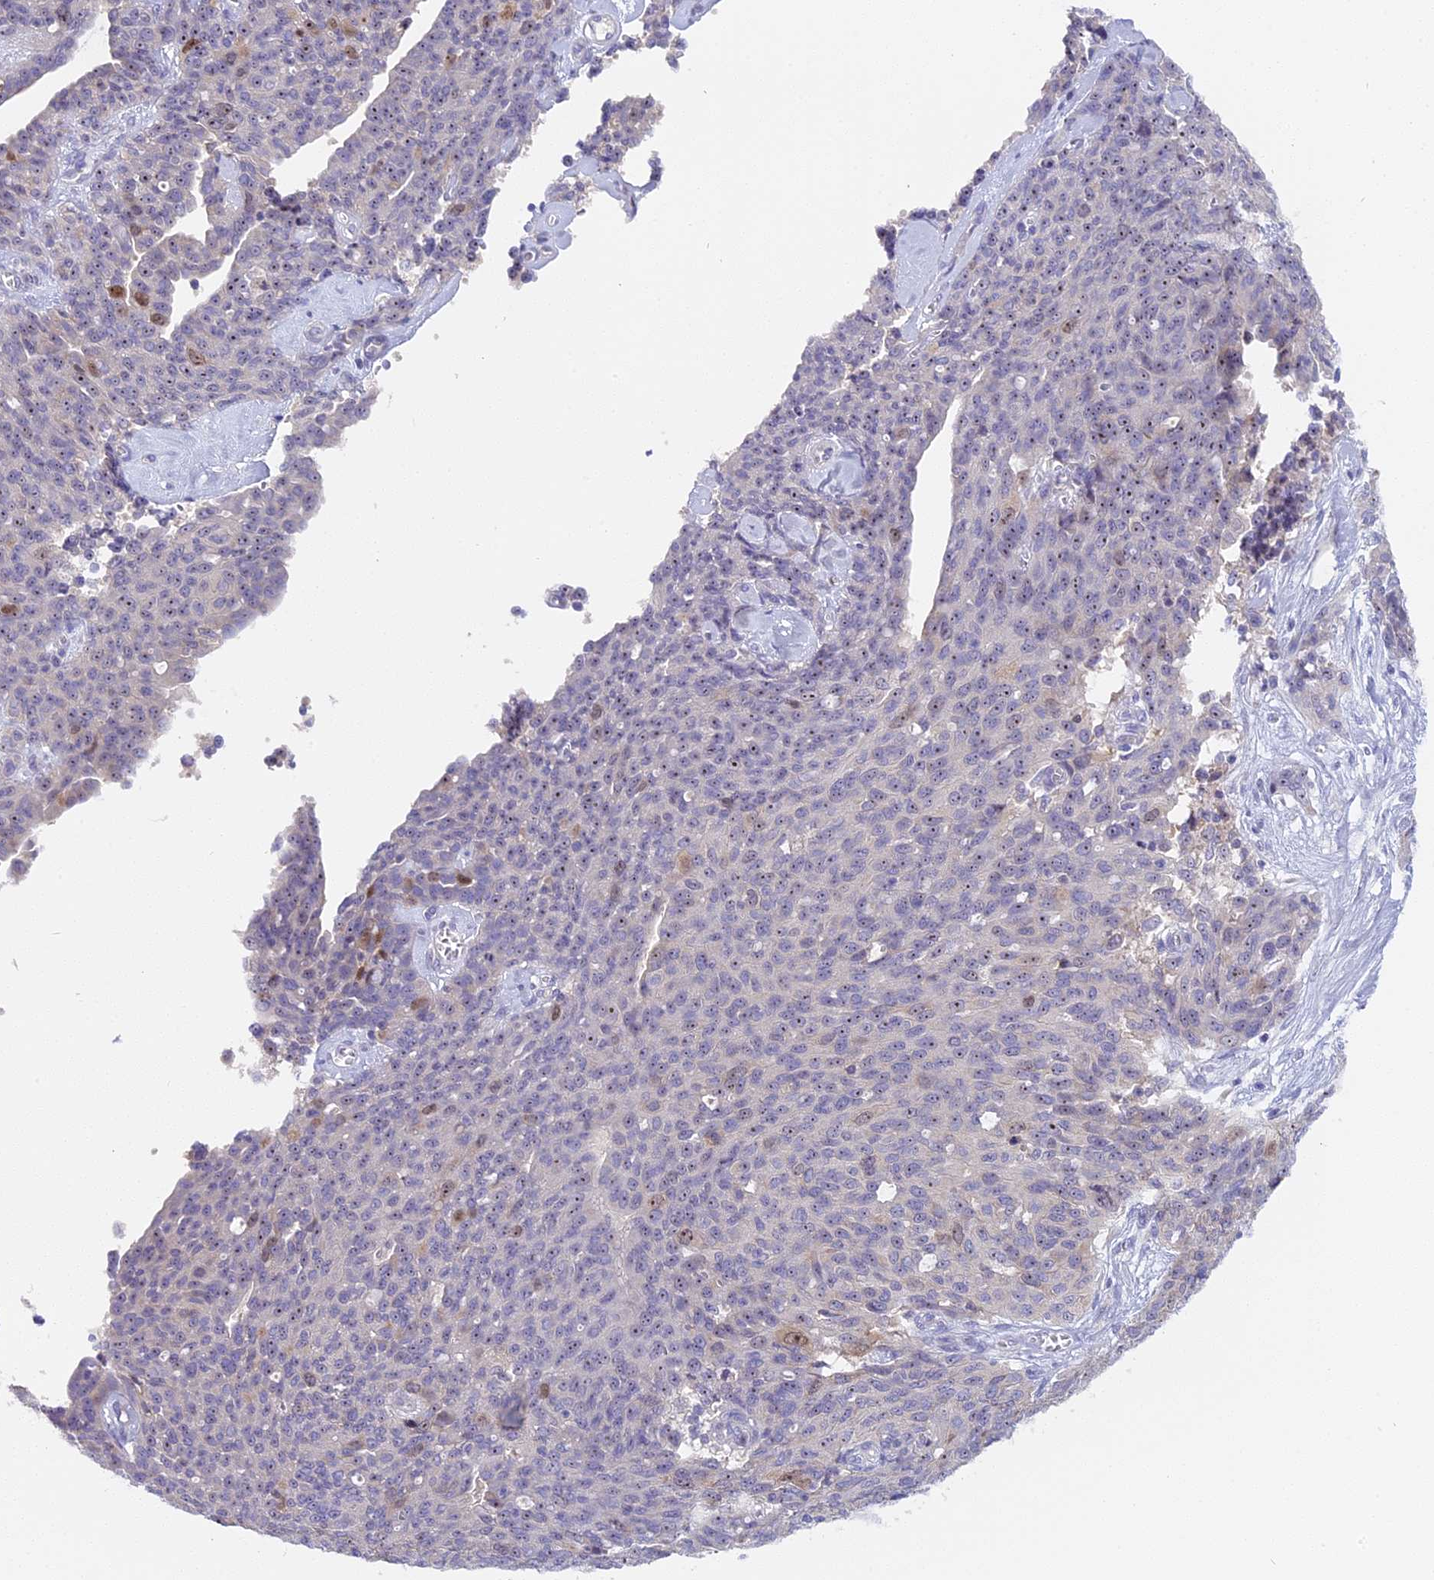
{"staining": {"intensity": "weak", "quantity": "25%-75%", "location": "nuclear"}, "tissue": "ovarian cancer", "cell_type": "Tumor cells", "image_type": "cancer", "snomed": [{"axis": "morphology", "description": "Carcinoma, endometroid"}, {"axis": "topography", "description": "Ovary"}], "caption": "Approximately 25%-75% of tumor cells in ovarian cancer exhibit weak nuclear protein positivity as visualized by brown immunohistochemical staining.", "gene": "RAD51", "patient": {"sex": "female", "age": 60}}